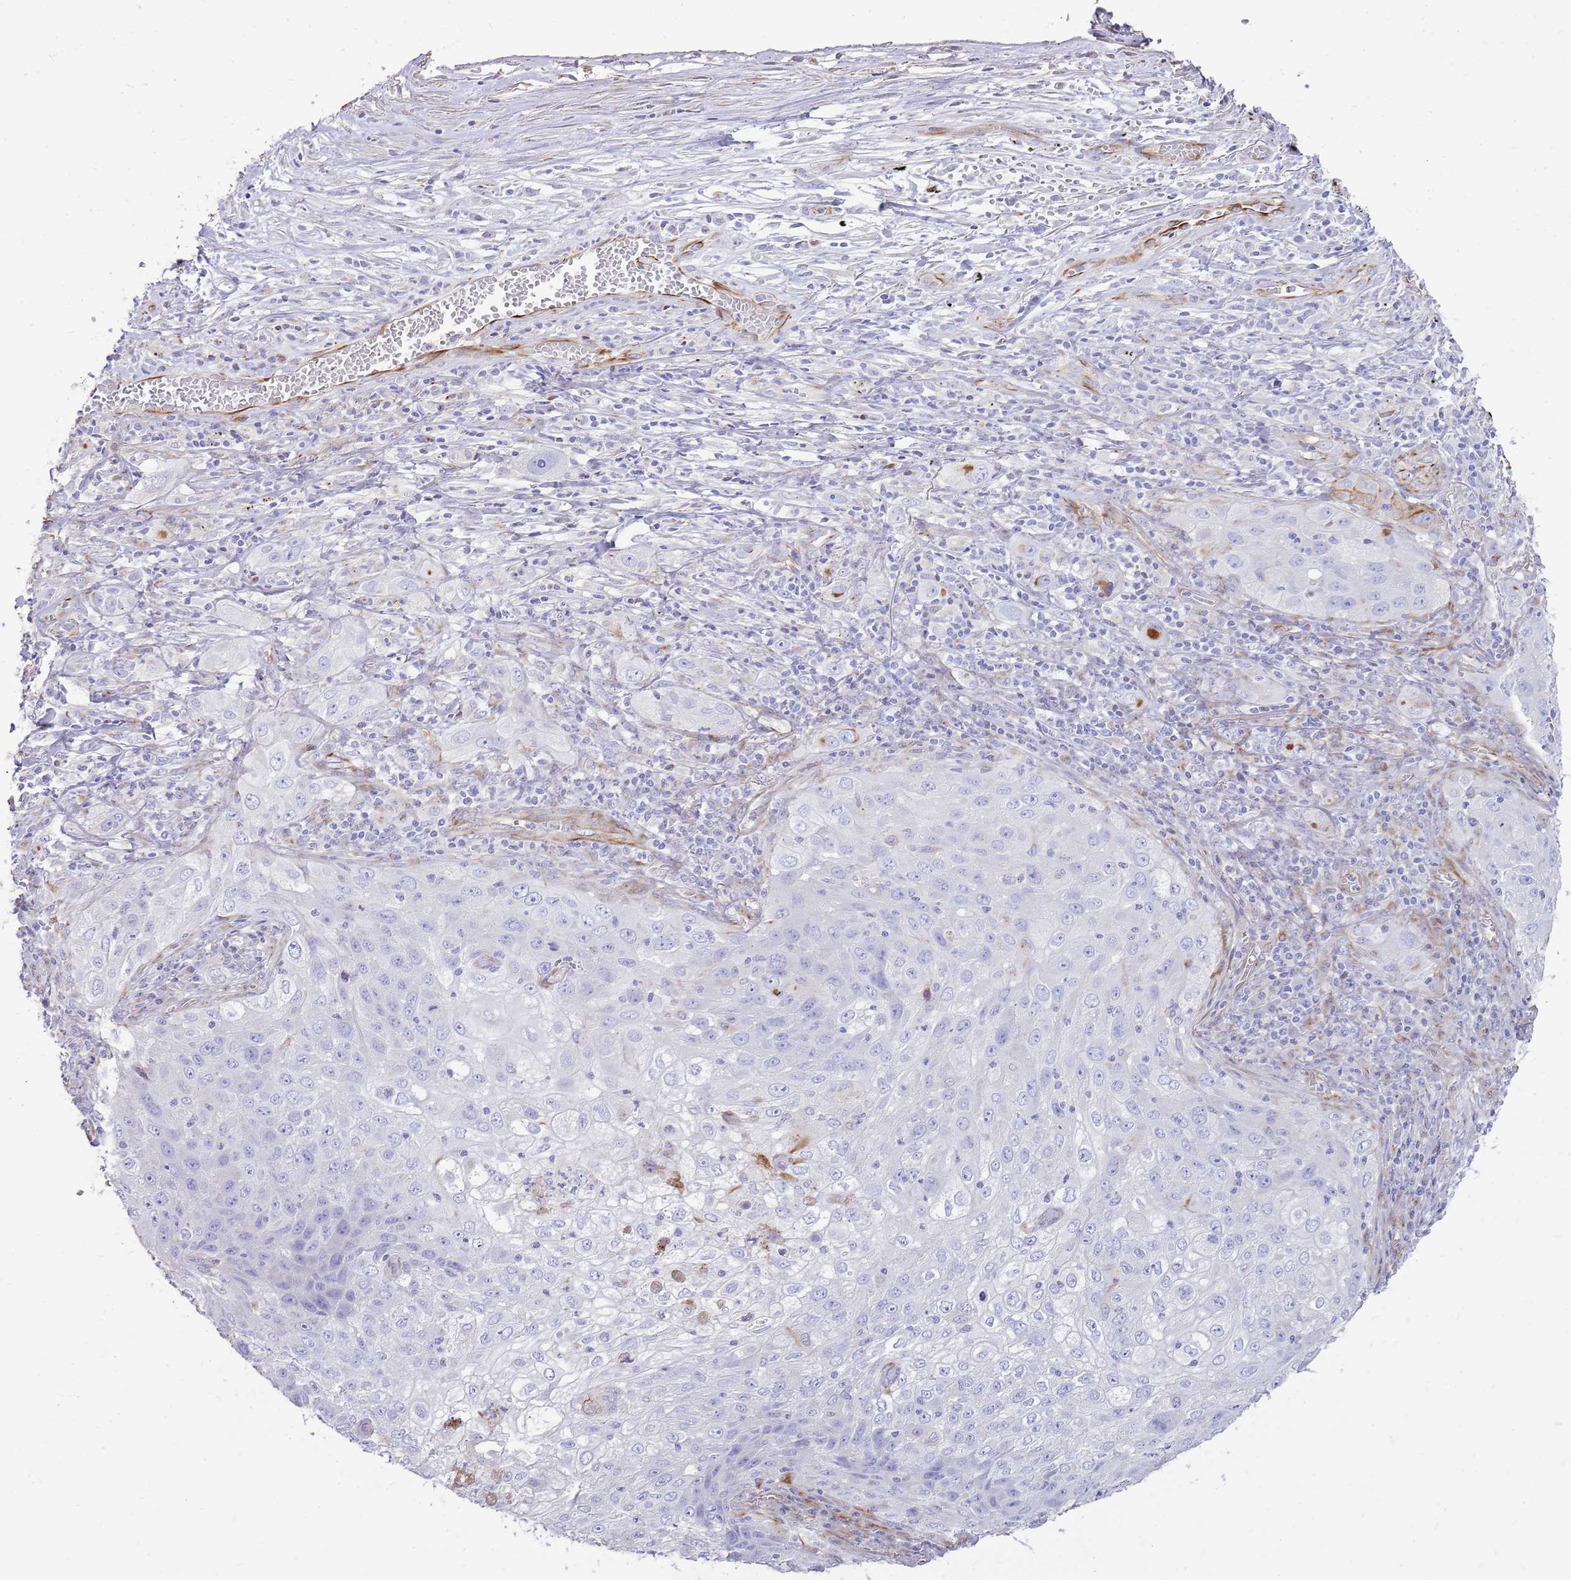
{"staining": {"intensity": "negative", "quantity": "none", "location": "none"}, "tissue": "lung cancer", "cell_type": "Tumor cells", "image_type": "cancer", "snomed": [{"axis": "morphology", "description": "Squamous cell carcinoma, NOS"}, {"axis": "topography", "description": "Lung"}], "caption": "IHC of human lung cancer (squamous cell carcinoma) displays no expression in tumor cells.", "gene": "ZDHHC1", "patient": {"sex": "female", "age": 69}}